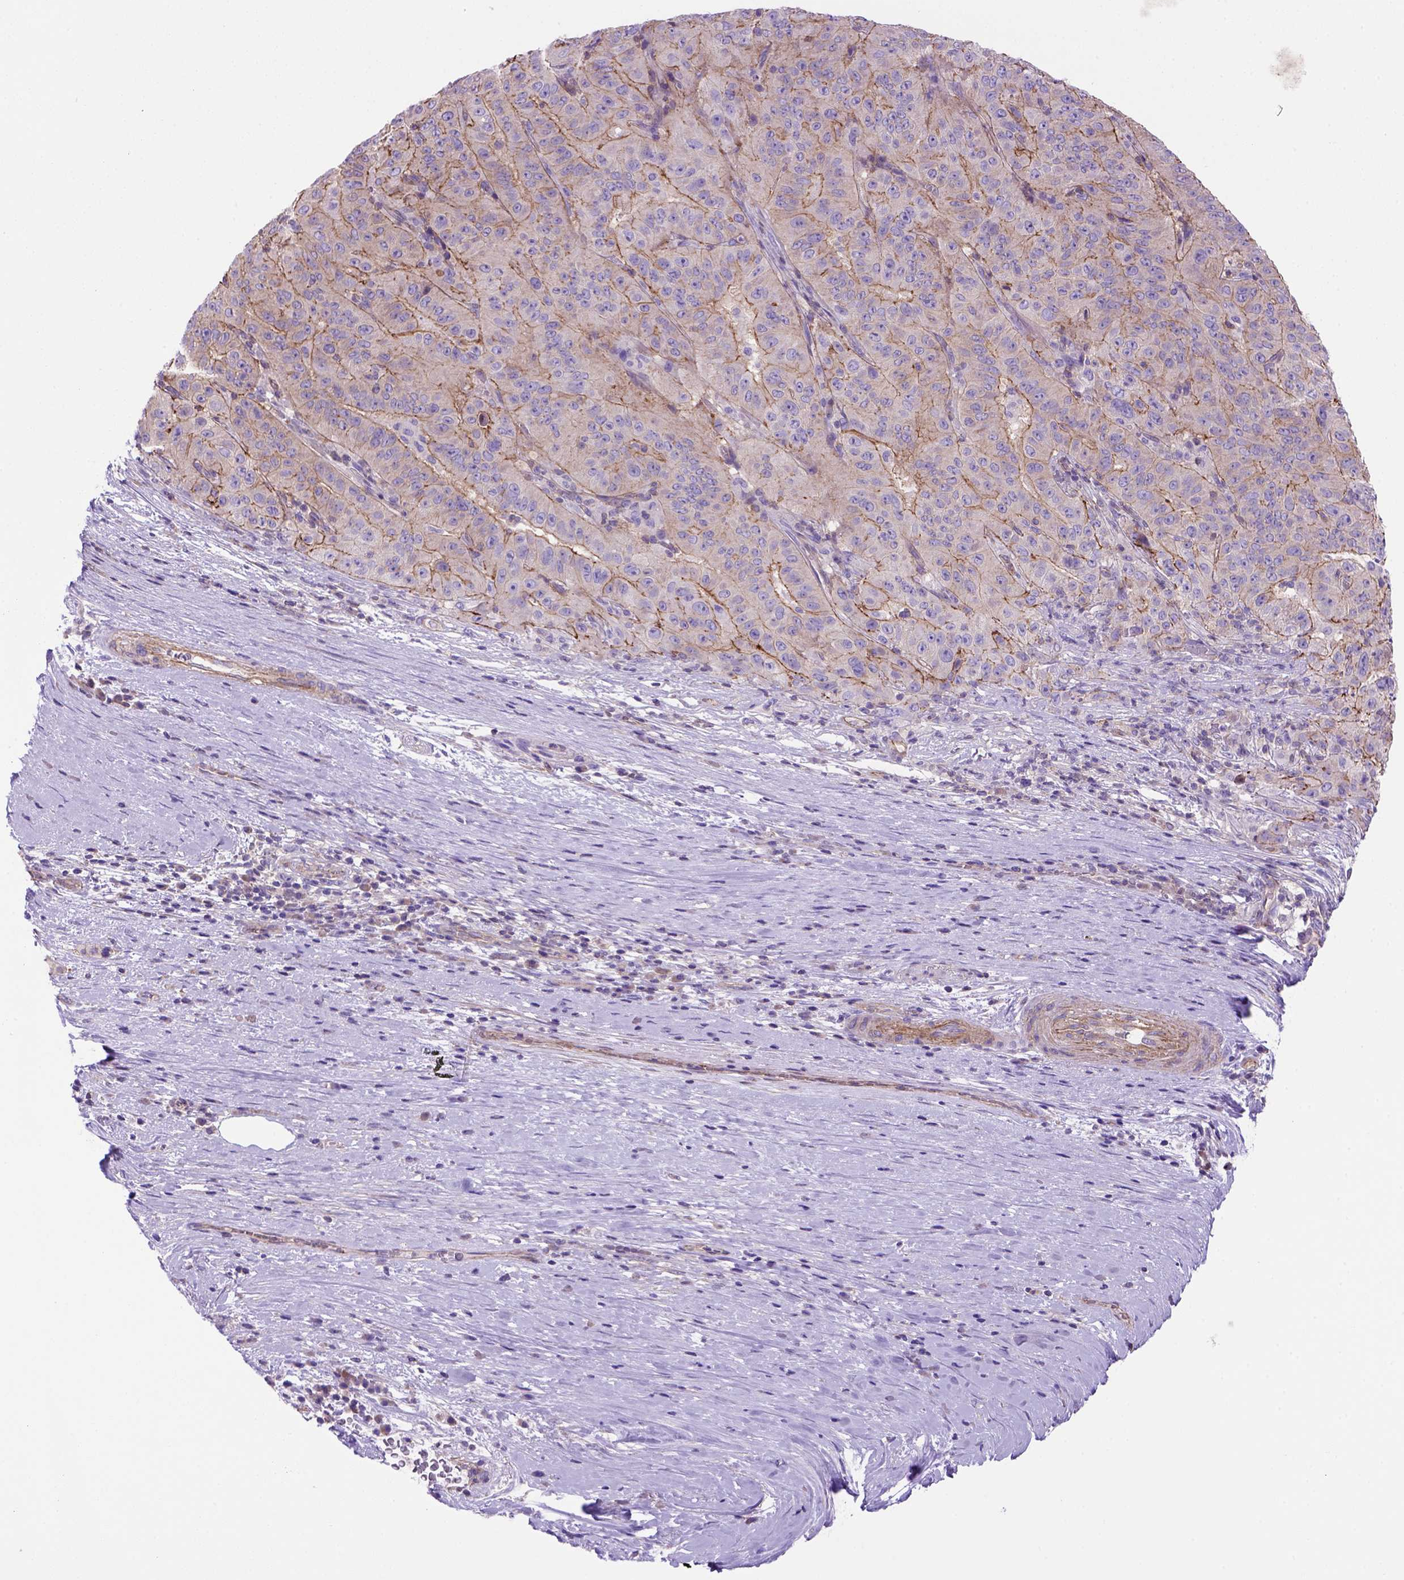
{"staining": {"intensity": "moderate", "quantity": ">75%", "location": "cytoplasmic/membranous"}, "tissue": "pancreatic cancer", "cell_type": "Tumor cells", "image_type": "cancer", "snomed": [{"axis": "morphology", "description": "Adenocarcinoma, NOS"}, {"axis": "topography", "description": "Pancreas"}], "caption": "A histopathology image of pancreatic cancer (adenocarcinoma) stained for a protein demonstrates moderate cytoplasmic/membranous brown staining in tumor cells.", "gene": "PEX12", "patient": {"sex": "male", "age": 63}}